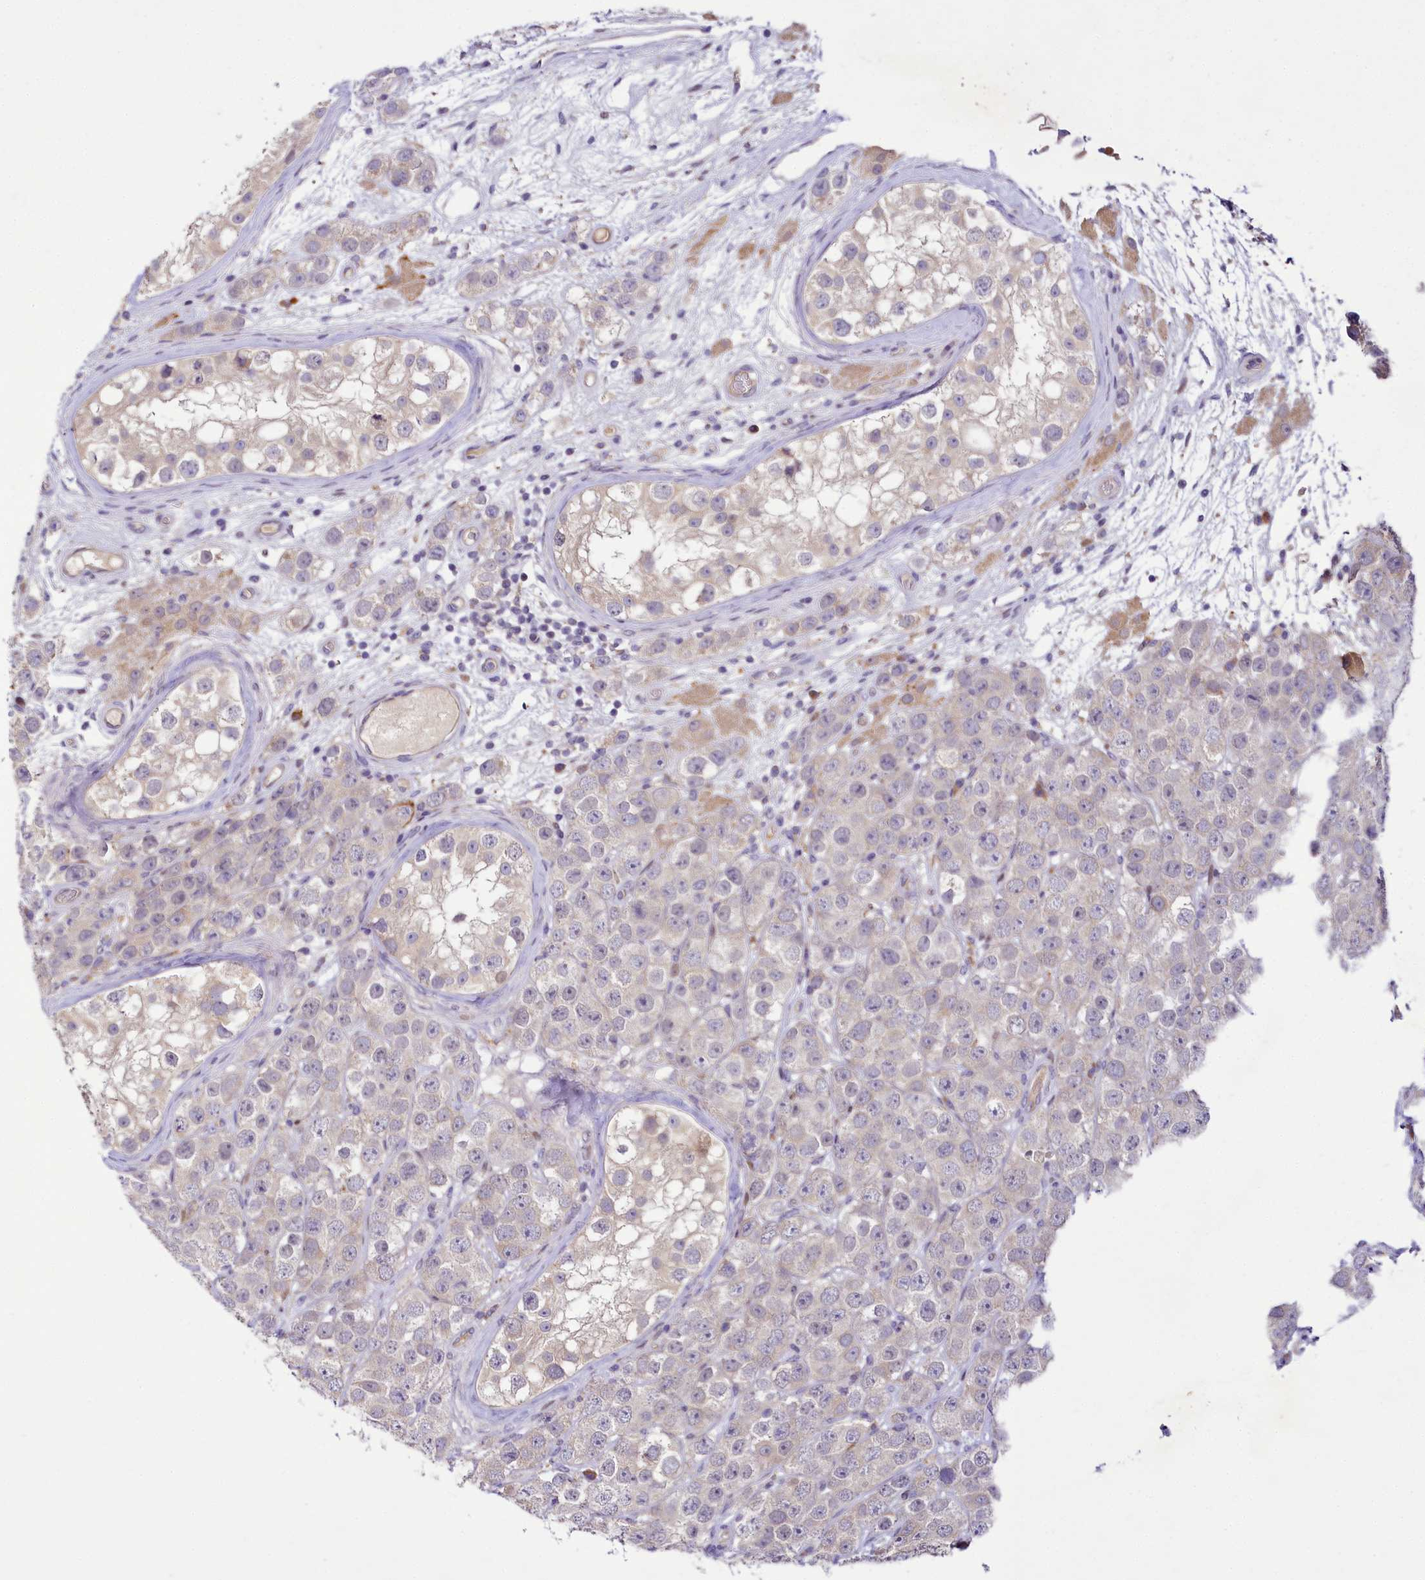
{"staining": {"intensity": "negative", "quantity": "none", "location": "none"}, "tissue": "testis cancer", "cell_type": "Tumor cells", "image_type": "cancer", "snomed": [{"axis": "morphology", "description": "Seminoma, NOS"}, {"axis": "topography", "description": "Testis"}], "caption": "The micrograph exhibits no staining of tumor cells in seminoma (testis).", "gene": "ZC3H12C", "patient": {"sex": "male", "age": 28}}